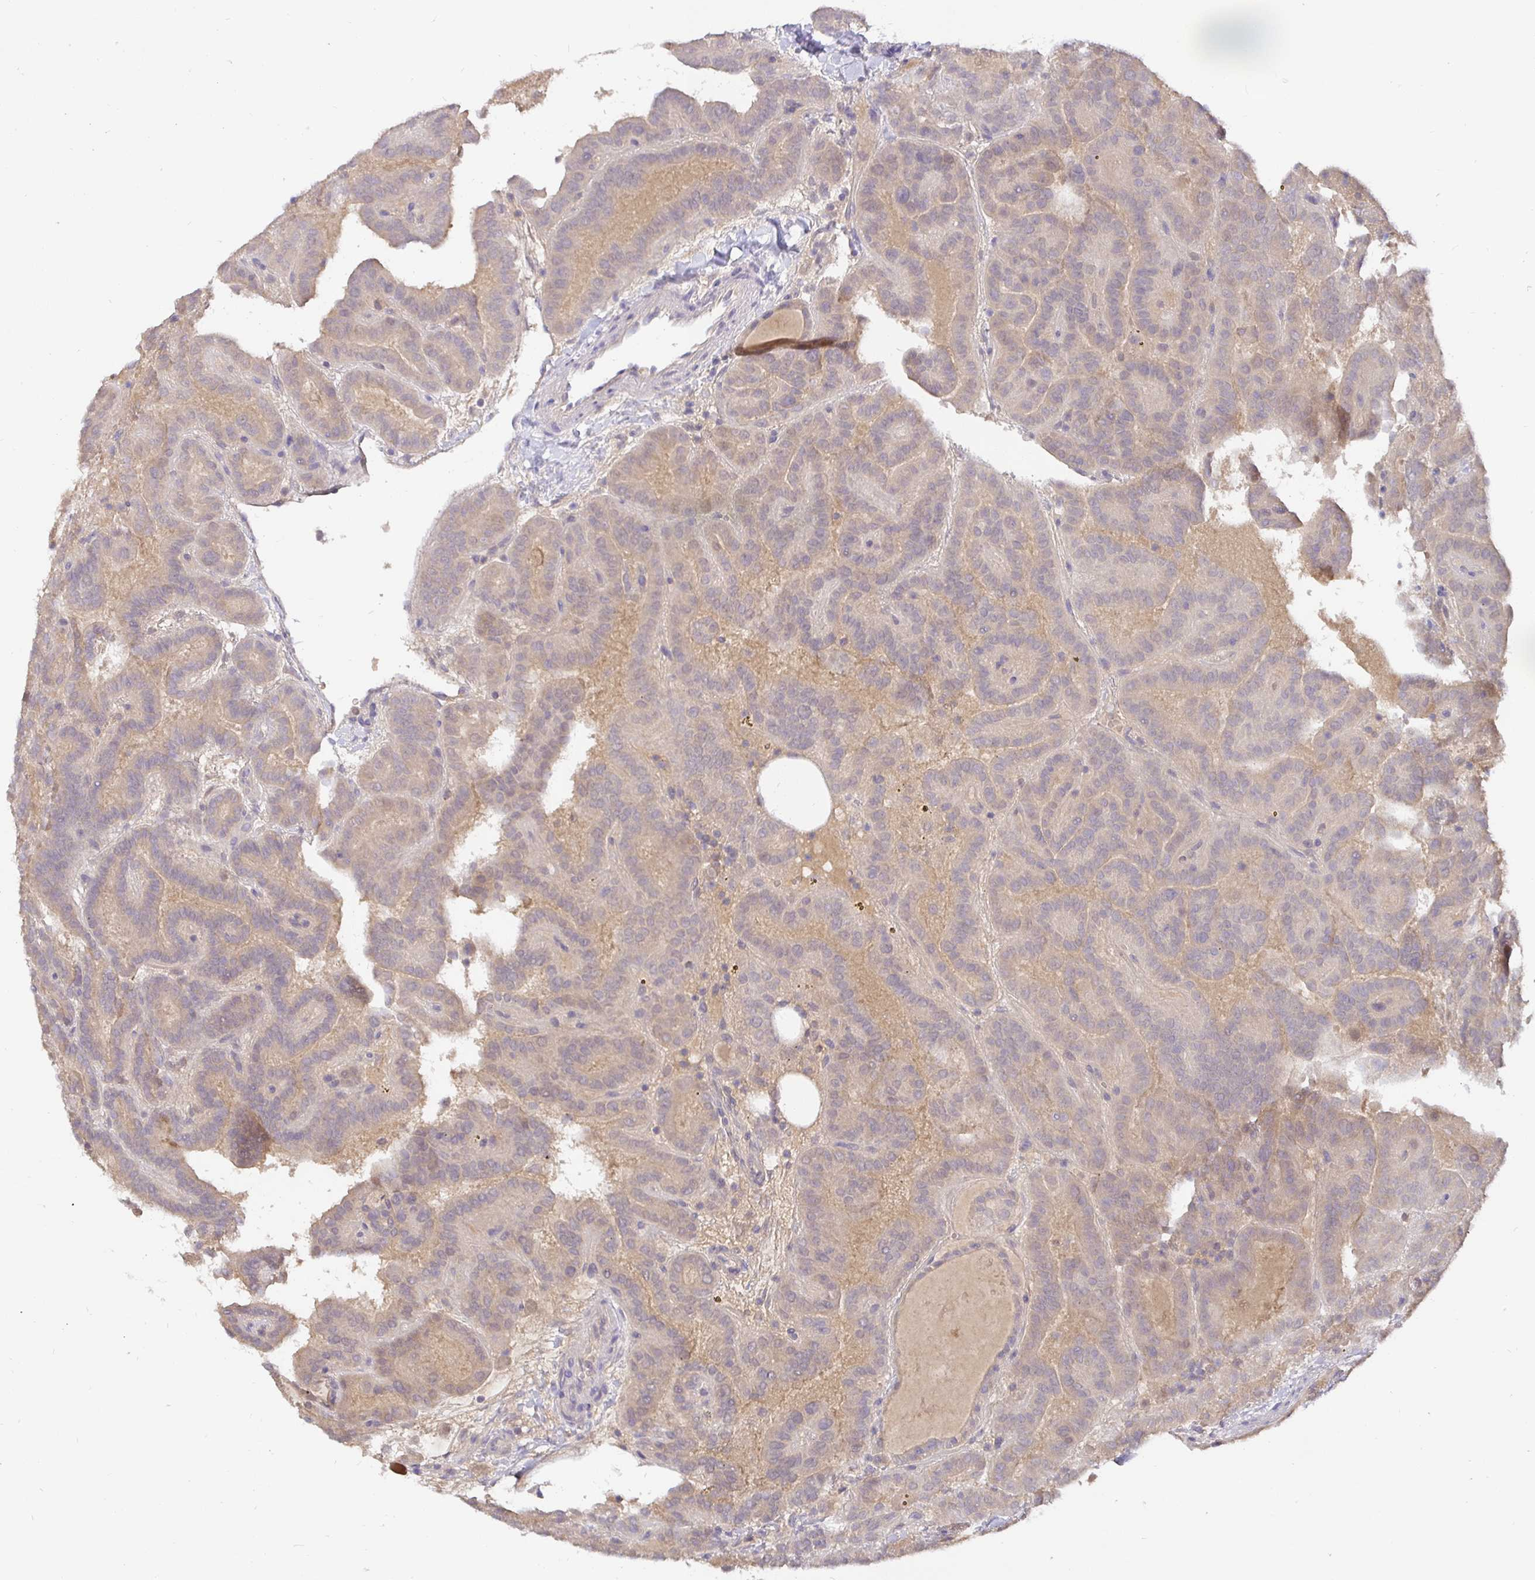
{"staining": {"intensity": "weak", "quantity": "<25%", "location": "cytoplasmic/membranous"}, "tissue": "thyroid cancer", "cell_type": "Tumor cells", "image_type": "cancer", "snomed": [{"axis": "morphology", "description": "Papillary adenocarcinoma, NOS"}, {"axis": "topography", "description": "Thyroid gland"}], "caption": "Thyroid cancer (papillary adenocarcinoma) was stained to show a protein in brown. There is no significant positivity in tumor cells.", "gene": "KIF21A", "patient": {"sex": "female", "age": 46}}